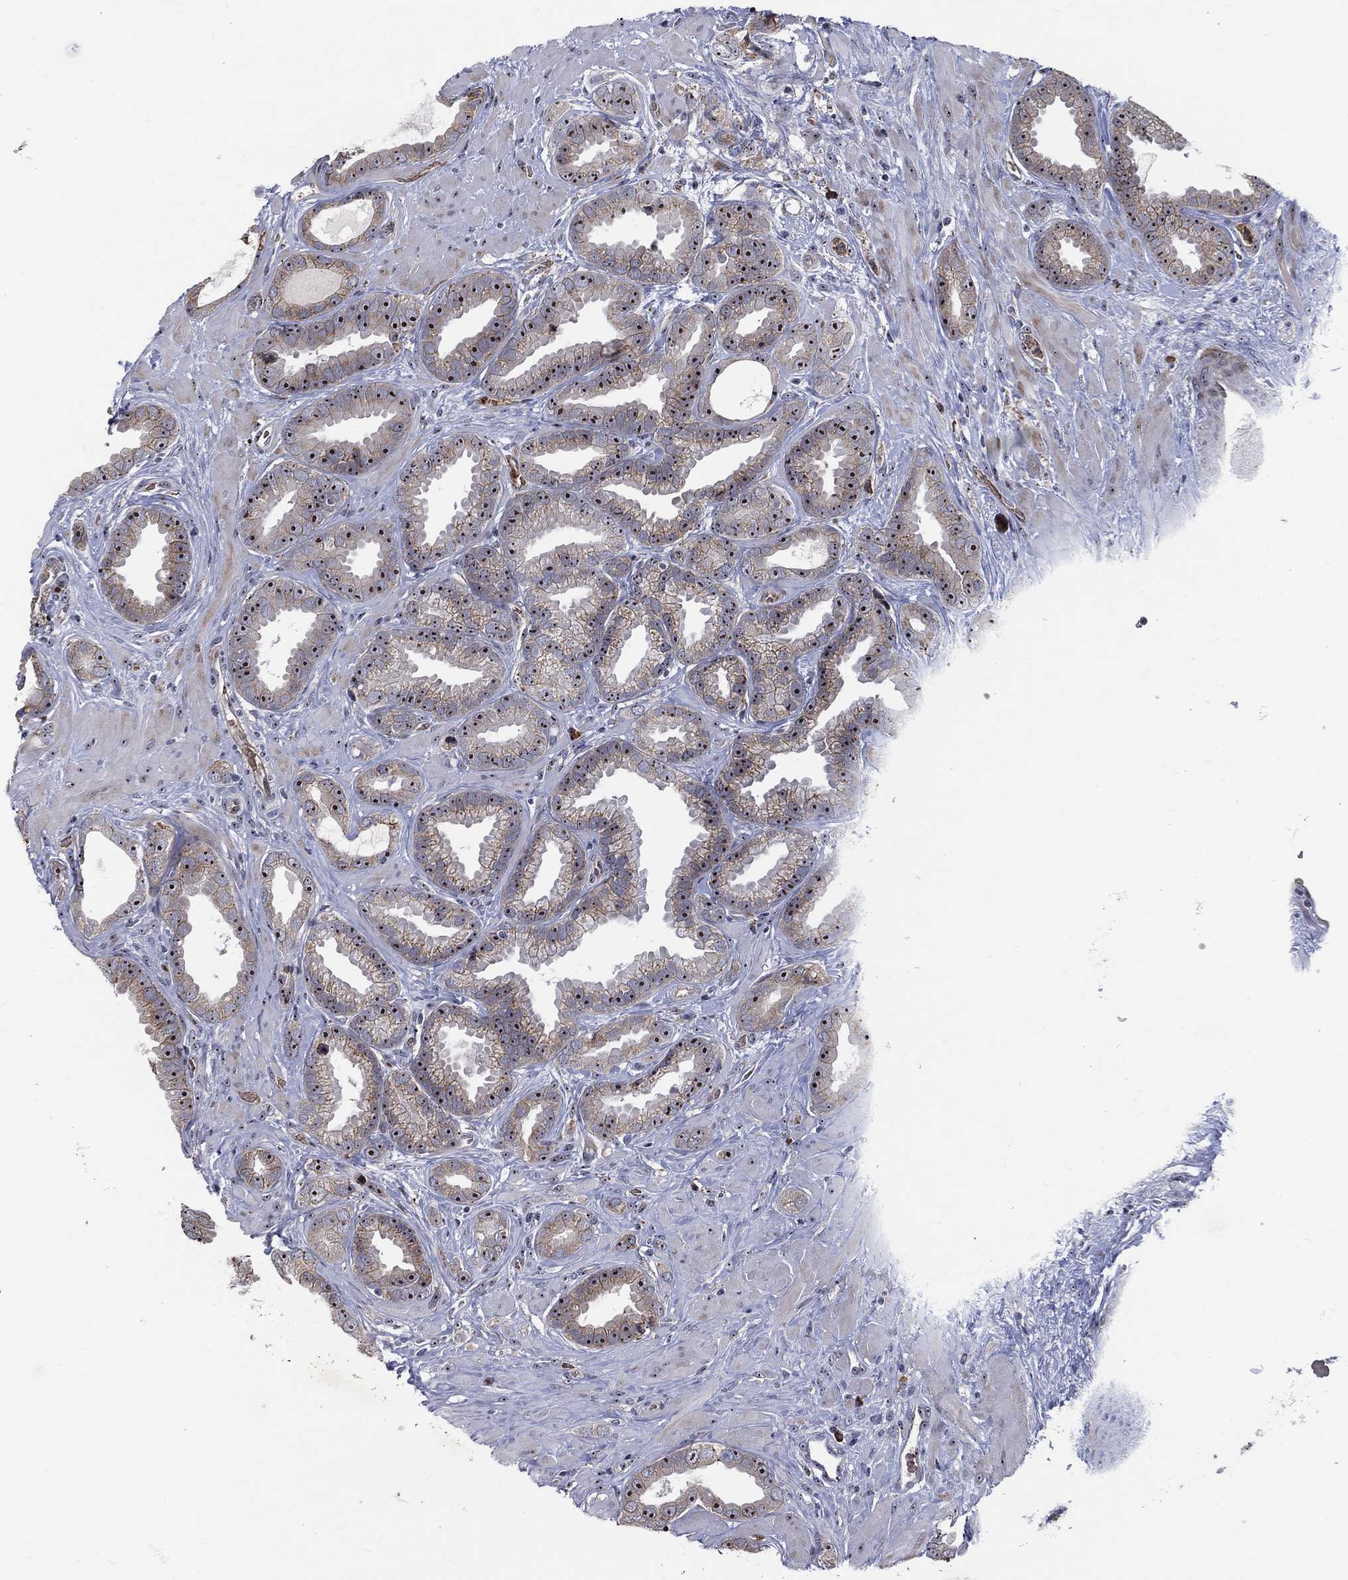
{"staining": {"intensity": "strong", "quantity": "25%-75%", "location": "nuclear"}, "tissue": "prostate cancer", "cell_type": "Tumor cells", "image_type": "cancer", "snomed": [{"axis": "morphology", "description": "Adenocarcinoma, Low grade"}, {"axis": "topography", "description": "Prostate"}], "caption": "Prostate adenocarcinoma (low-grade) tissue shows strong nuclear positivity in about 25%-75% of tumor cells, visualized by immunohistochemistry.", "gene": "VHL", "patient": {"sex": "male", "age": 68}}